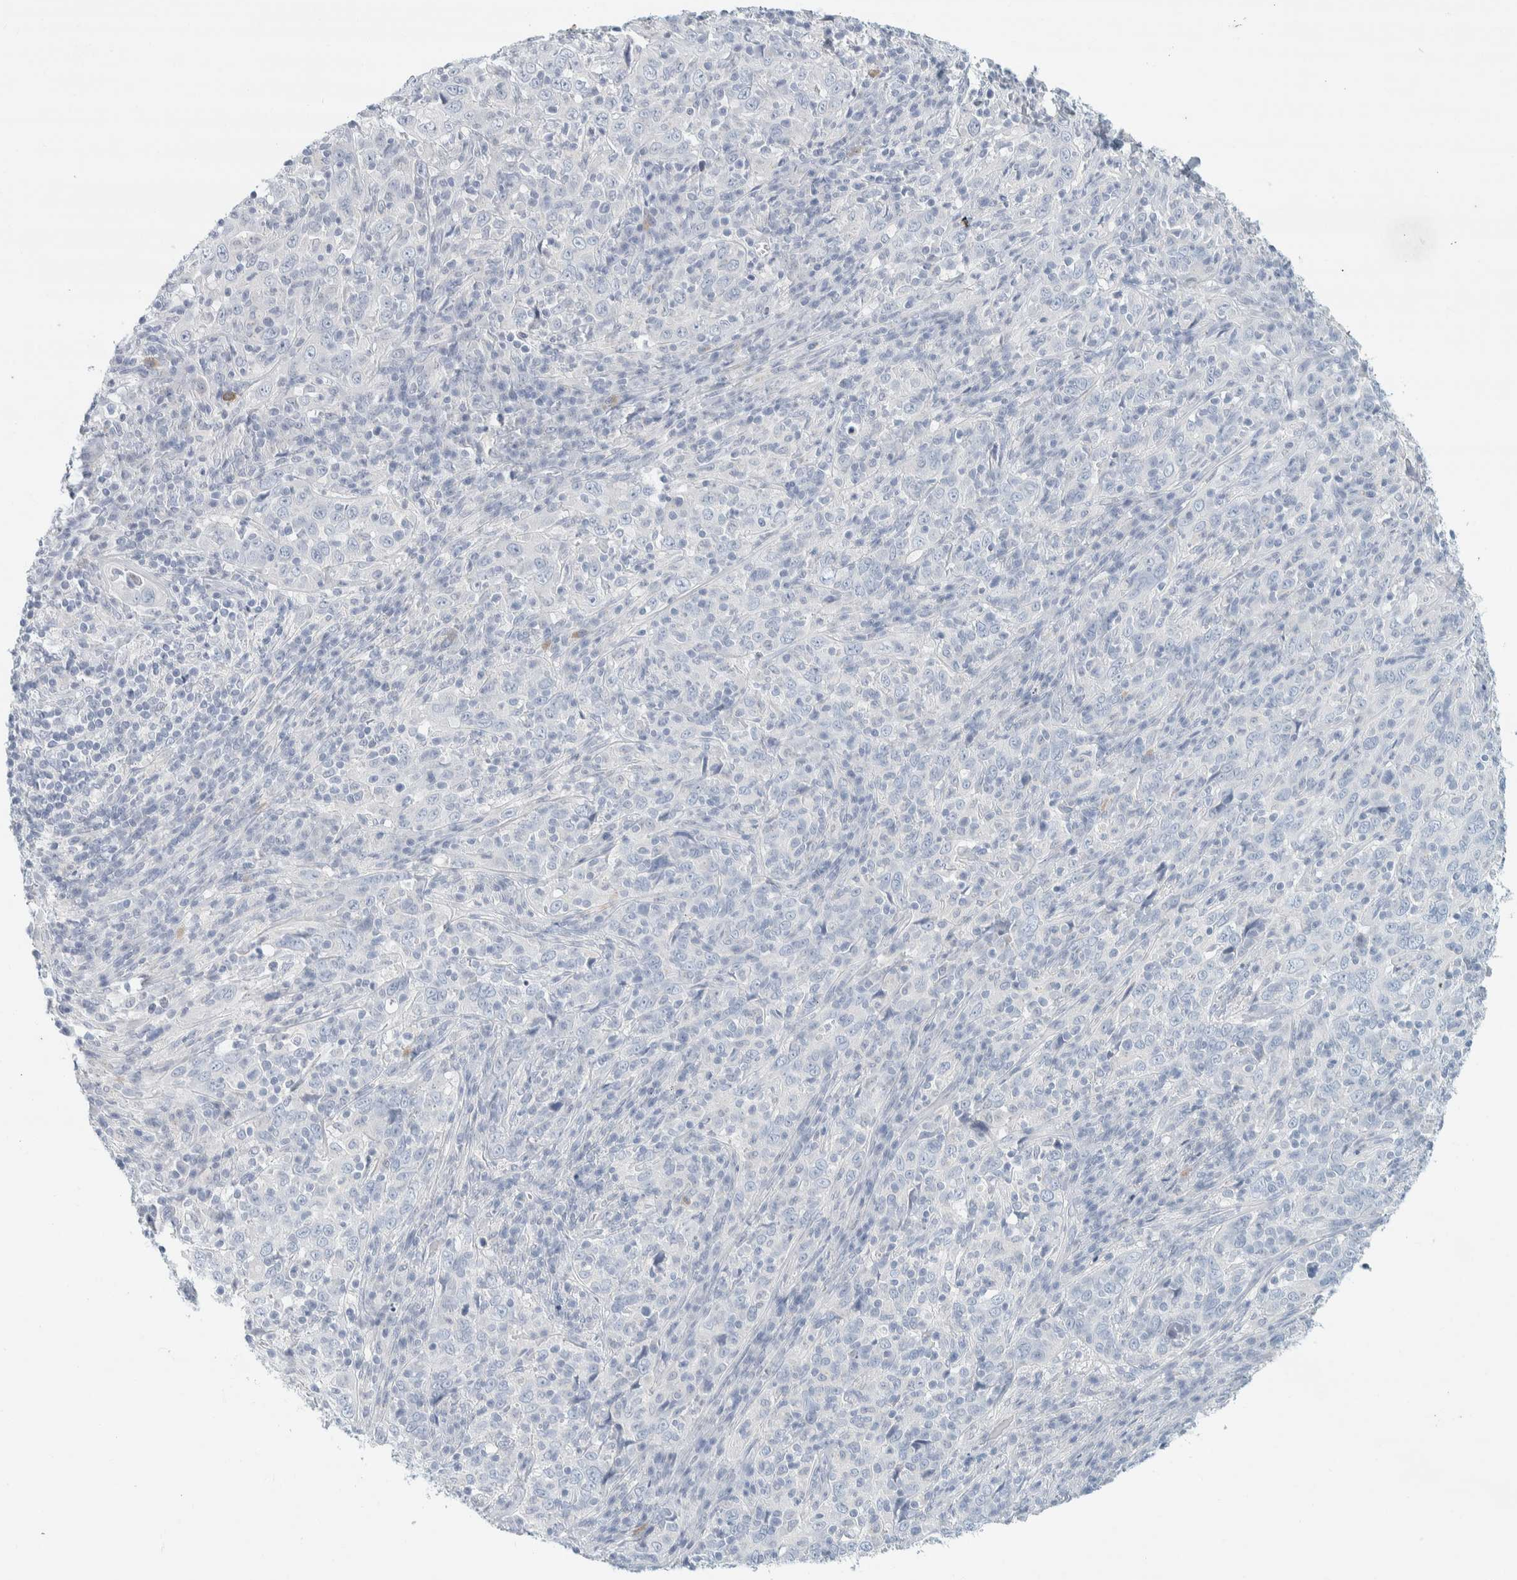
{"staining": {"intensity": "negative", "quantity": "none", "location": "none"}, "tissue": "cervical cancer", "cell_type": "Tumor cells", "image_type": "cancer", "snomed": [{"axis": "morphology", "description": "Squamous cell carcinoma, NOS"}, {"axis": "topography", "description": "Cervix"}], "caption": "Tumor cells show no significant expression in squamous cell carcinoma (cervical).", "gene": "ALOX12B", "patient": {"sex": "female", "age": 46}}